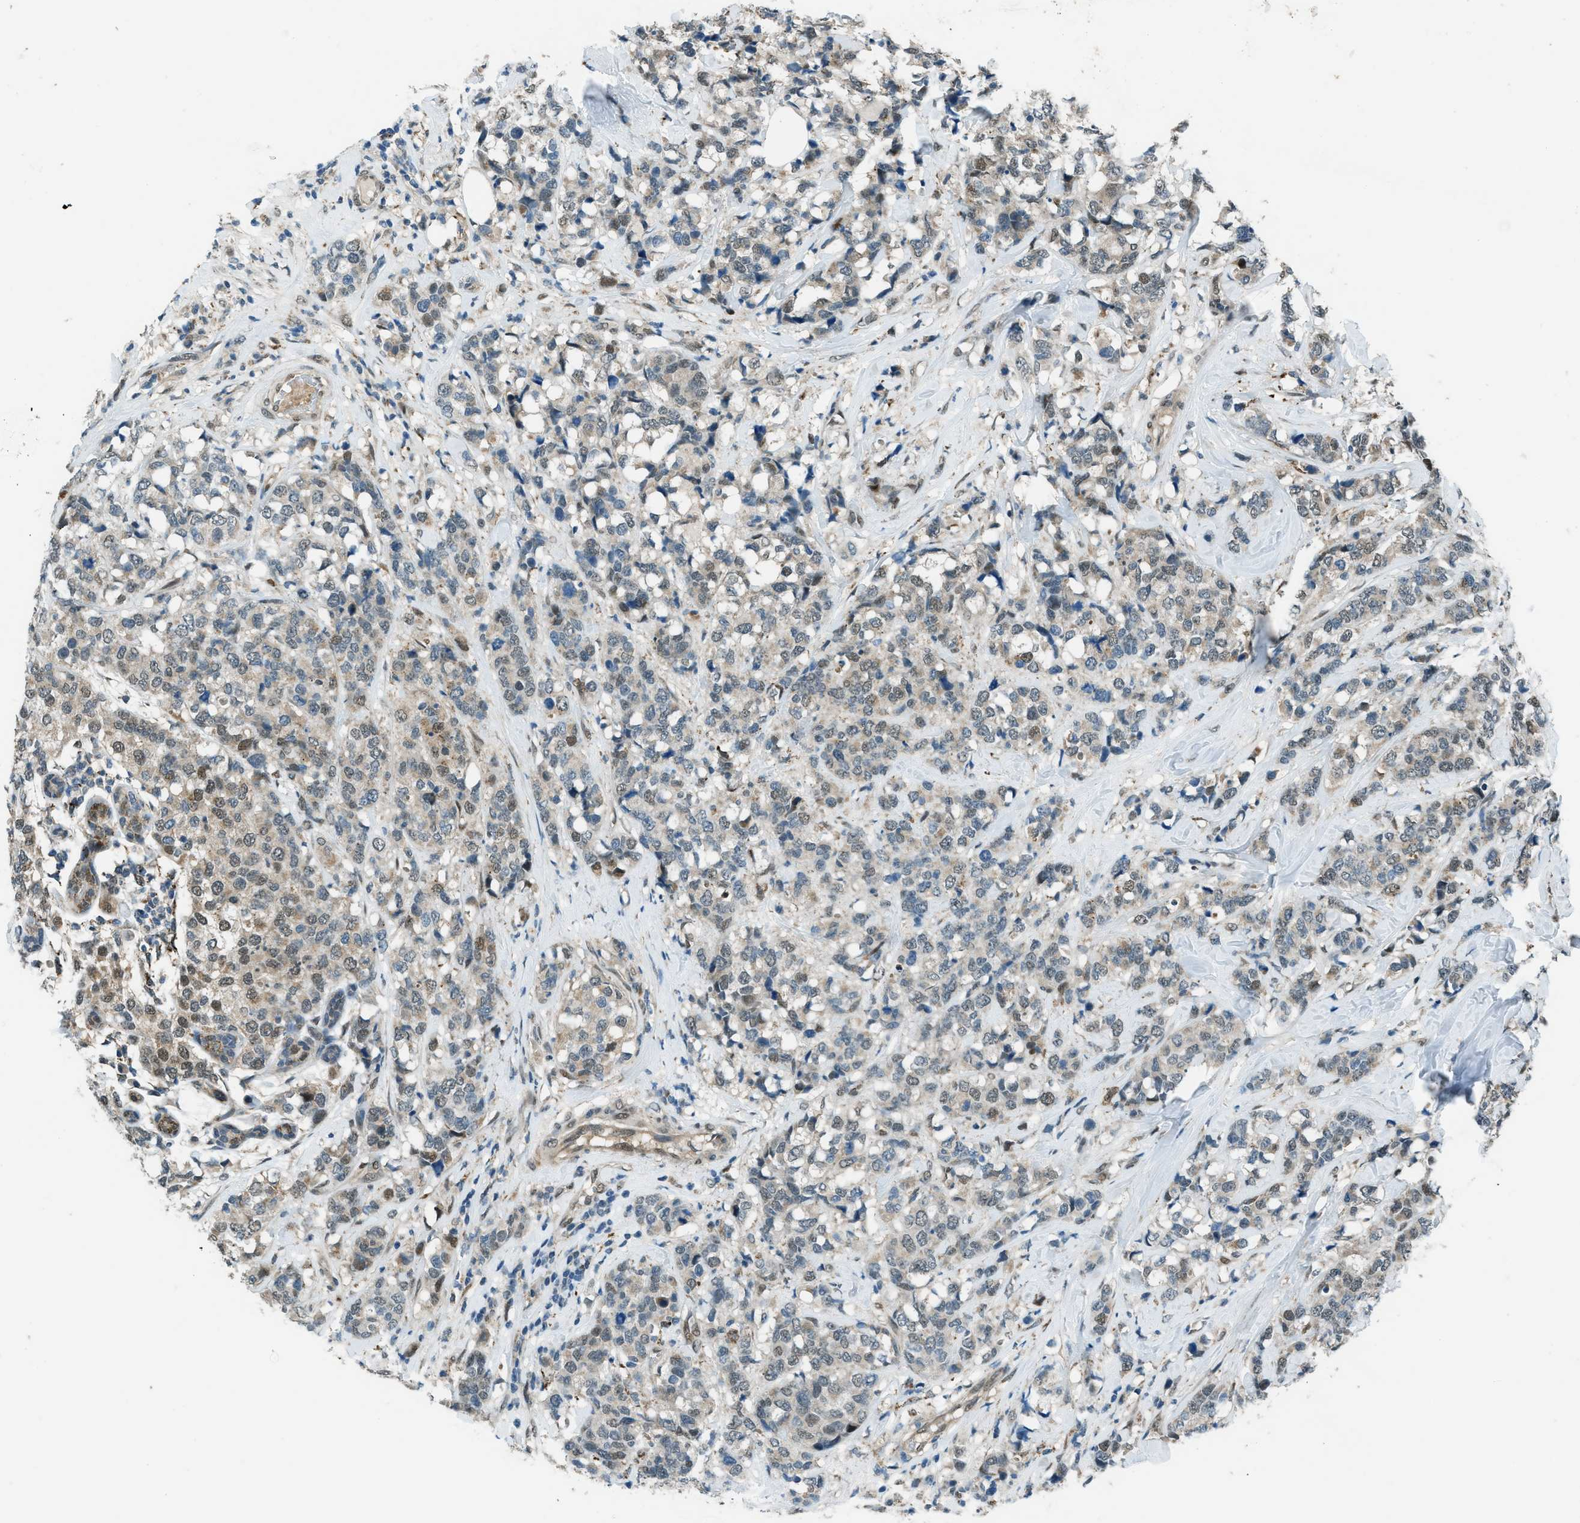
{"staining": {"intensity": "moderate", "quantity": "25%-75%", "location": "cytoplasmic/membranous,nuclear"}, "tissue": "breast cancer", "cell_type": "Tumor cells", "image_type": "cancer", "snomed": [{"axis": "morphology", "description": "Lobular carcinoma"}, {"axis": "topography", "description": "Breast"}], "caption": "An IHC photomicrograph of neoplastic tissue is shown. Protein staining in brown highlights moderate cytoplasmic/membranous and nuclear positivity in lobular carcinoma (breast) within tumor cells.", "gene": "NPEPL1", "patient": {"sex": "female", "age": 59}}